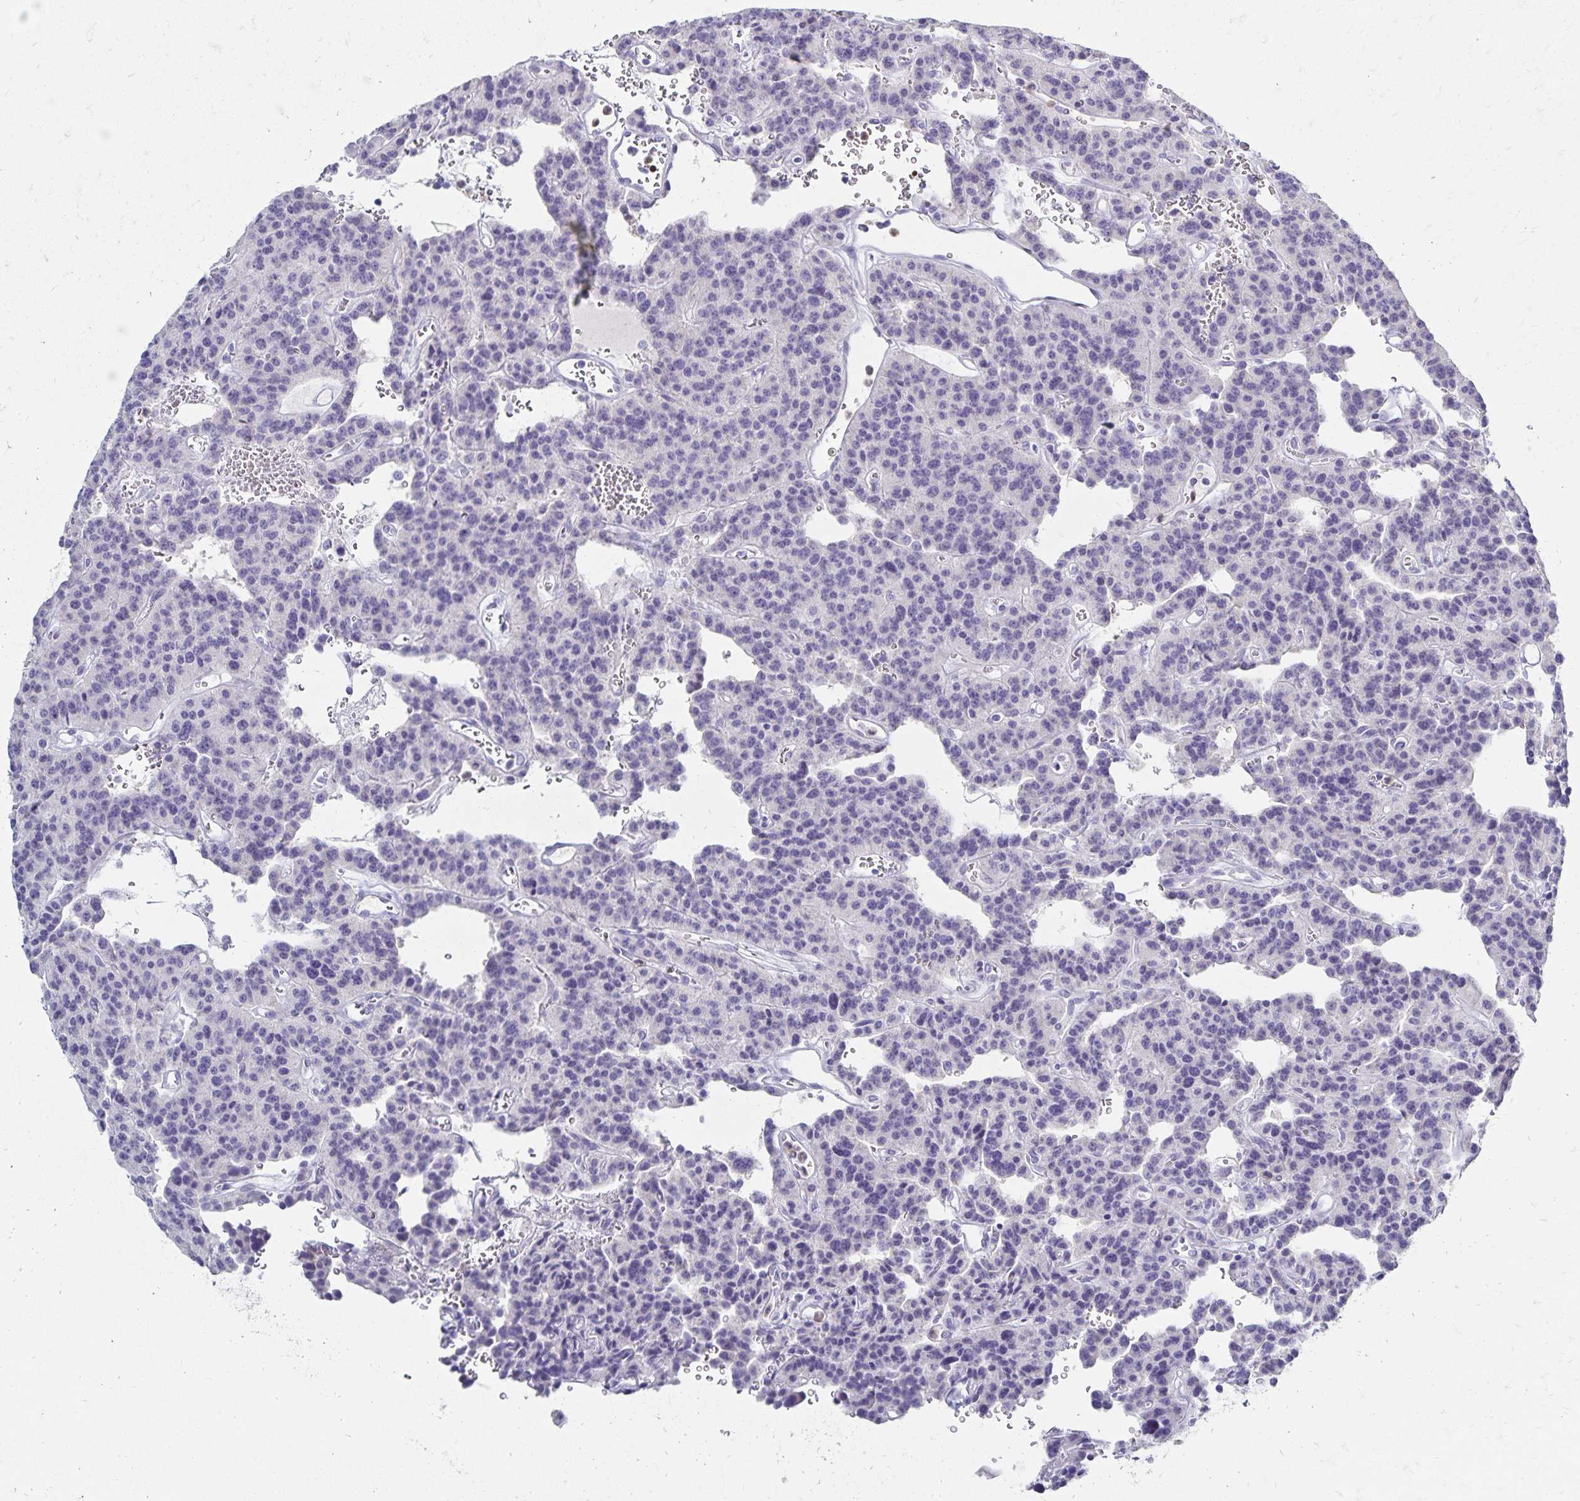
{"staining": {"intensity": "negative", "quantity": "none", "location": "none"}, "tissue": "carcinoid", "cell_type": "Tumor cells", "image_type": "cancer", "snomed": [{"axis": "morphology", "description": "Carcinoid, malignant, NOS"}, {"axis": "topography", "description": "Lung"}], "caption": "Immunohistochemical staining of carcinoid demonstrates no significant positivity in tumor cells. Nuclei are stained in blue.", "gene": "PAX5", "patient": {"sex": "female", "age": 71}}